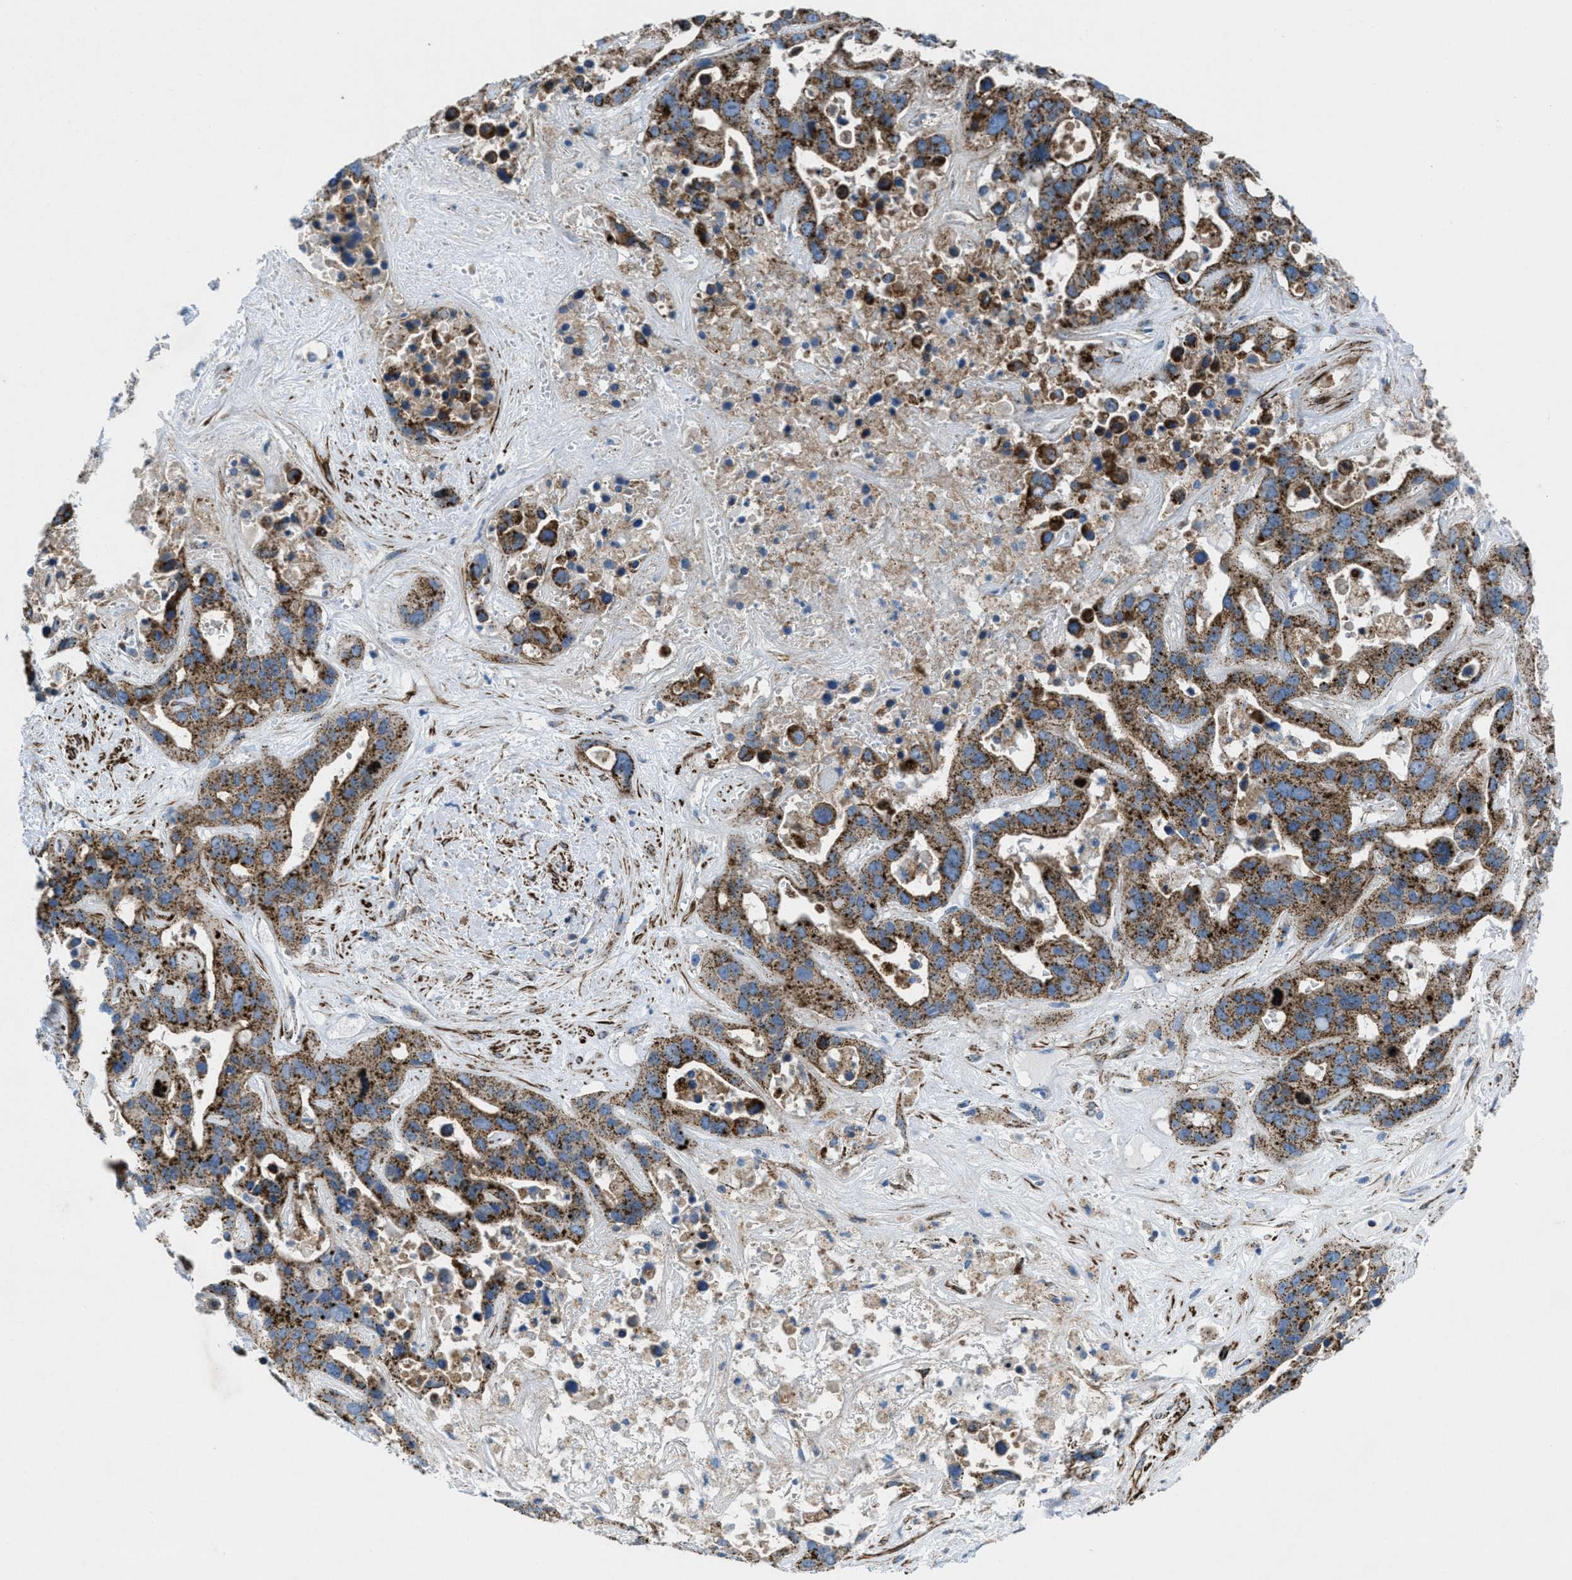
{"staining": {"intensity": "strong", "quantity": ">75%", "location": "cytoplasmic/membranous"}, "tissue": "liver cancer", "cell_type": "Tumor cells", "image_type": "cancer", "snomed": [{"axis": "morphology", "description": "Cholangiocarcinoma"}, {"axis": "topography", "description": "Liver"}], "caption": "Brown immunohistochemical staining in human liver cholangiocarcinoma displays strong cytoplasmic/membranous staining in approximately >75% of tumor cells.", "gene": "MFSD13A", "patient": {"sex": "female", "age": 65}}